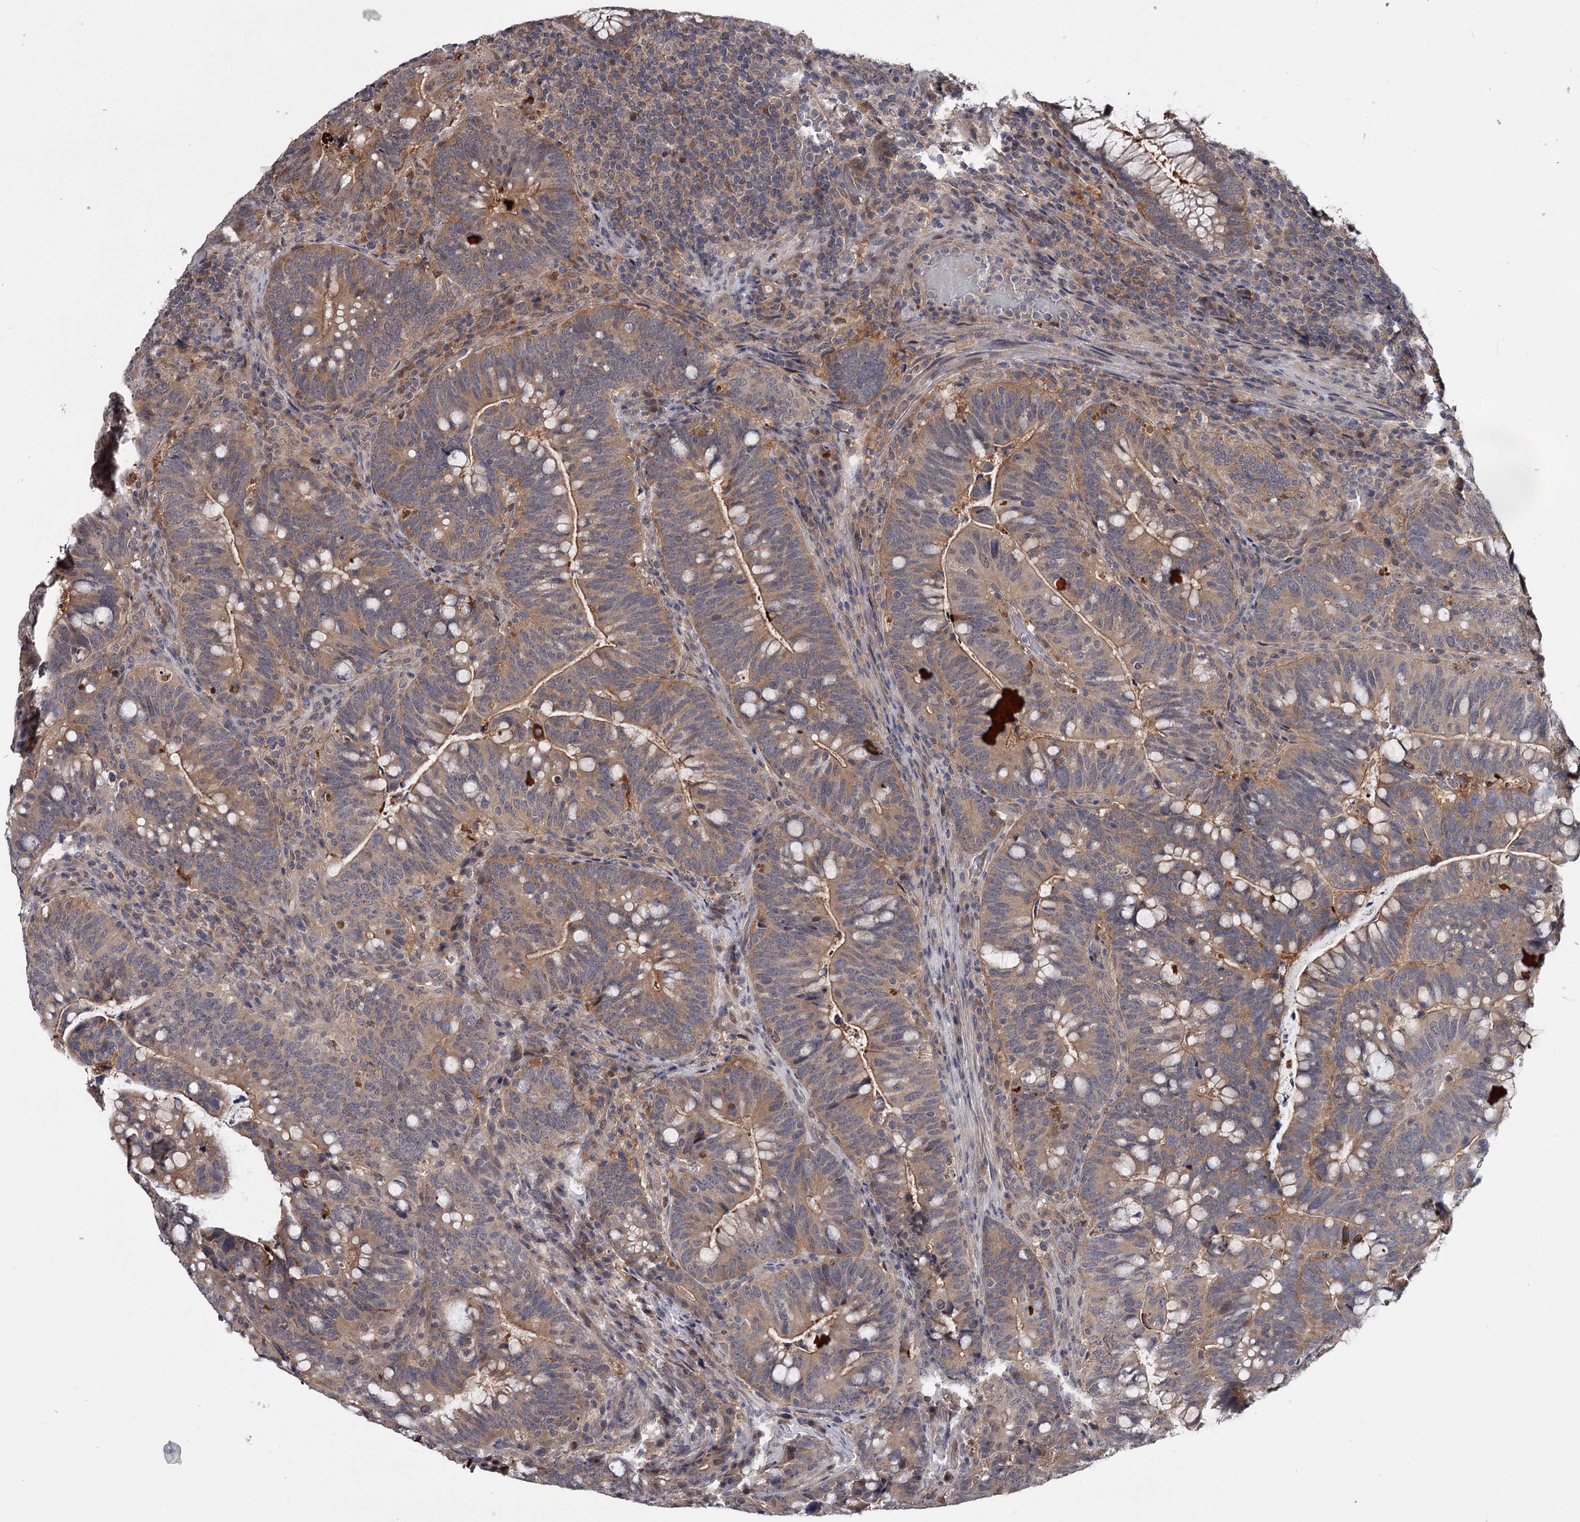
{"staining": {"intensity": "moderate", "quantity": ">75%", "location": "cytoplasmic/membranous"}, "tissue": "colorectal cancer", "cell_type": "Tumor cells", "image_type": "cancer", "snomed": [{"axis": "morphology", "description": "Normal tissue, NOS"}, {"axis": "morphology", "description": "Adenocarcinoma, NOS"}, {"axis": "topography", "description": "Colon"}], "caption": "A medium amount of moderate cytoplasmic/membranous expression is identified in approximately >75% of tumor cells in colorectal cancer tissue. The staining was performed using DAB (3,3'-diaminobenzidine), with brown indicating positive protein expression. Nuclei are stained blue with hematoxylin.", "gene": "DAO", "patient": {"sex": "female", "age": 66}}